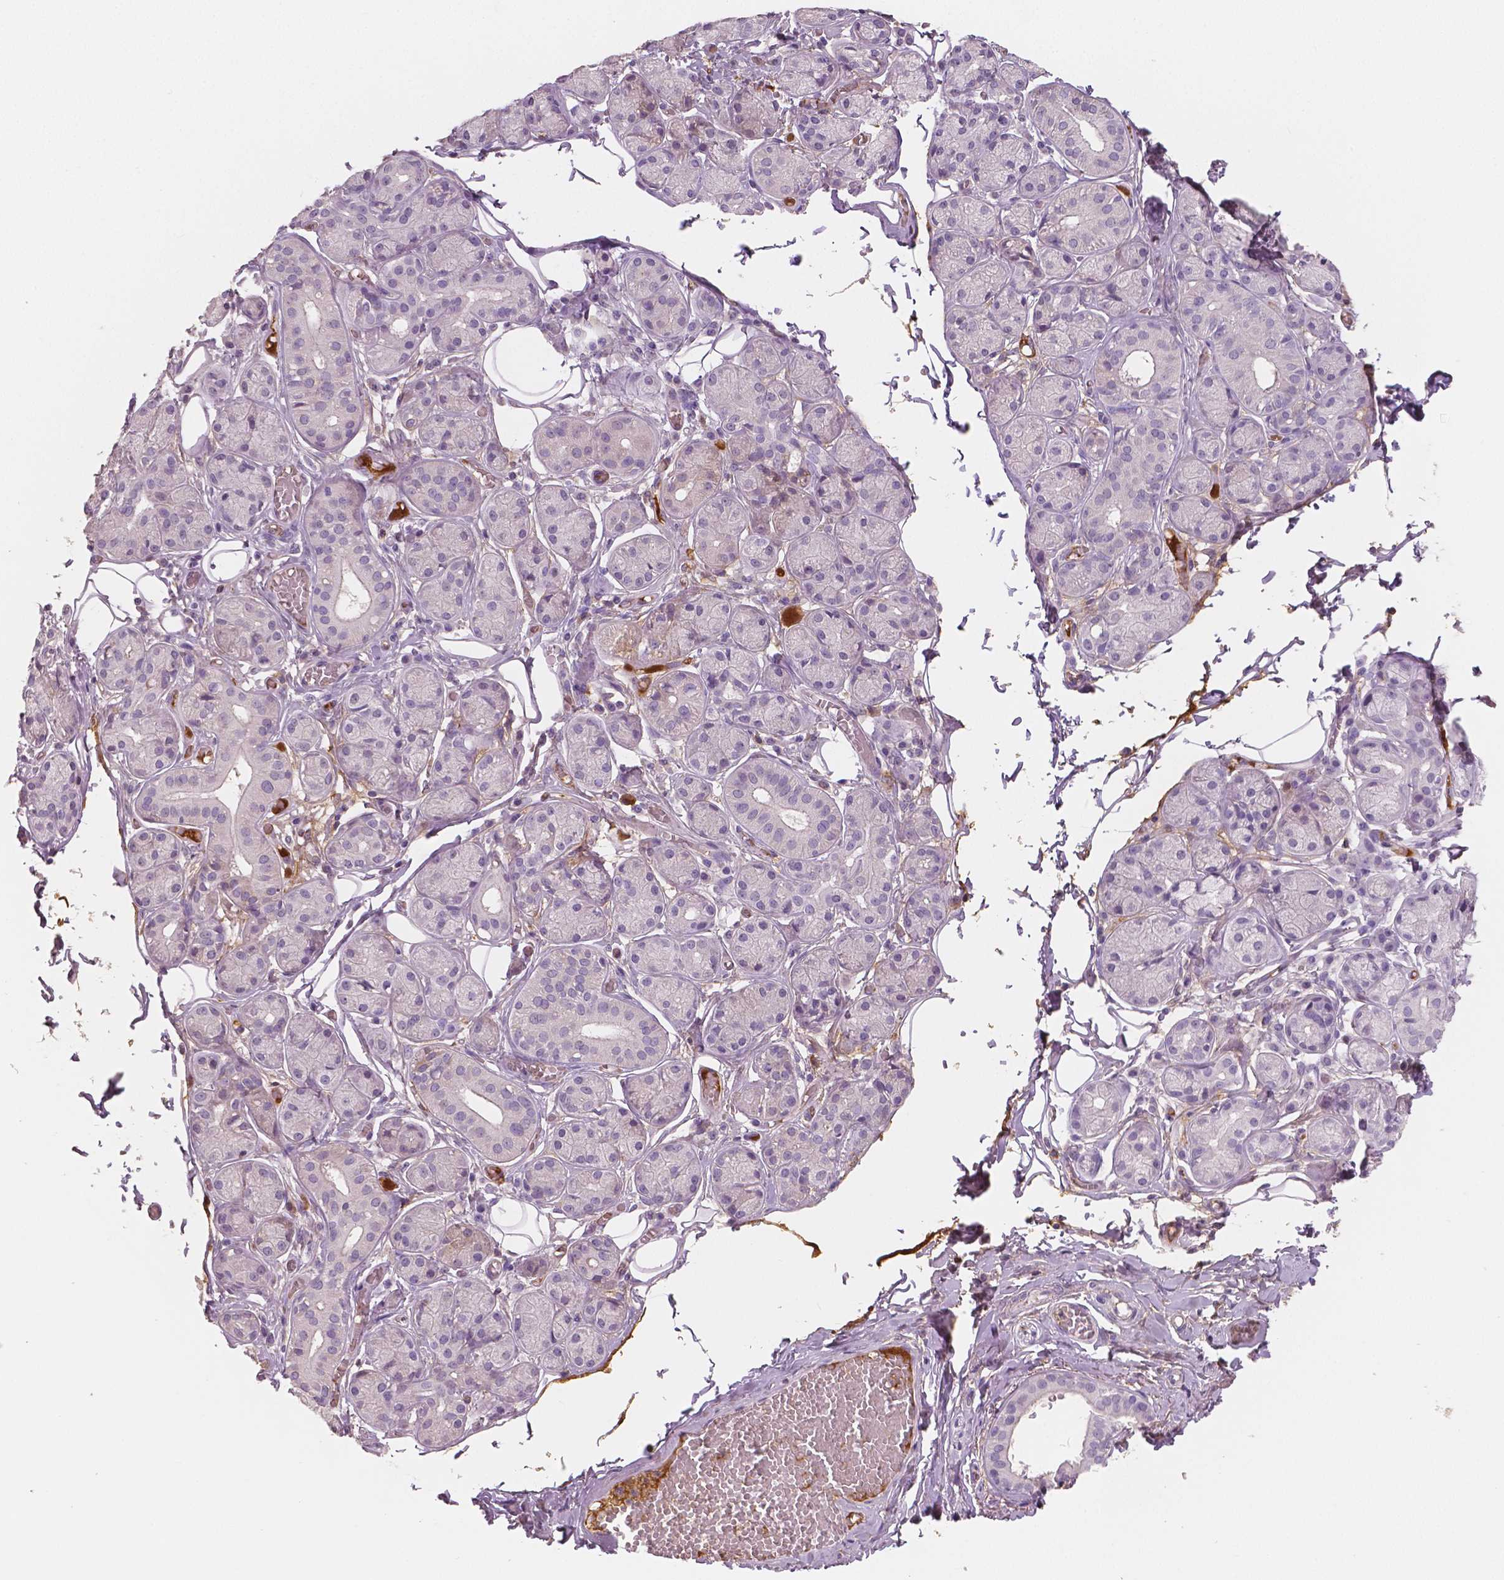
{"staining": {"intensity": "negative", "quantity": "none", "location": "none"}, "tissue": "salivary gland", "cell_type": "Glandular cells", "image_type": "normal", "snomed": [{"axis": "morphology", "description": "Normal tissue, NOS"}, {"axis": "topography", "description": "Salivary gland"}, {"axis": "topography", "description": "Peripheral nerve tissue"}], "caption": "Glandular cells show no significant protein expression in unremarkable salivary gland.", "gene": "APOA4", "patient": {"sex": "male", "age": 71}}